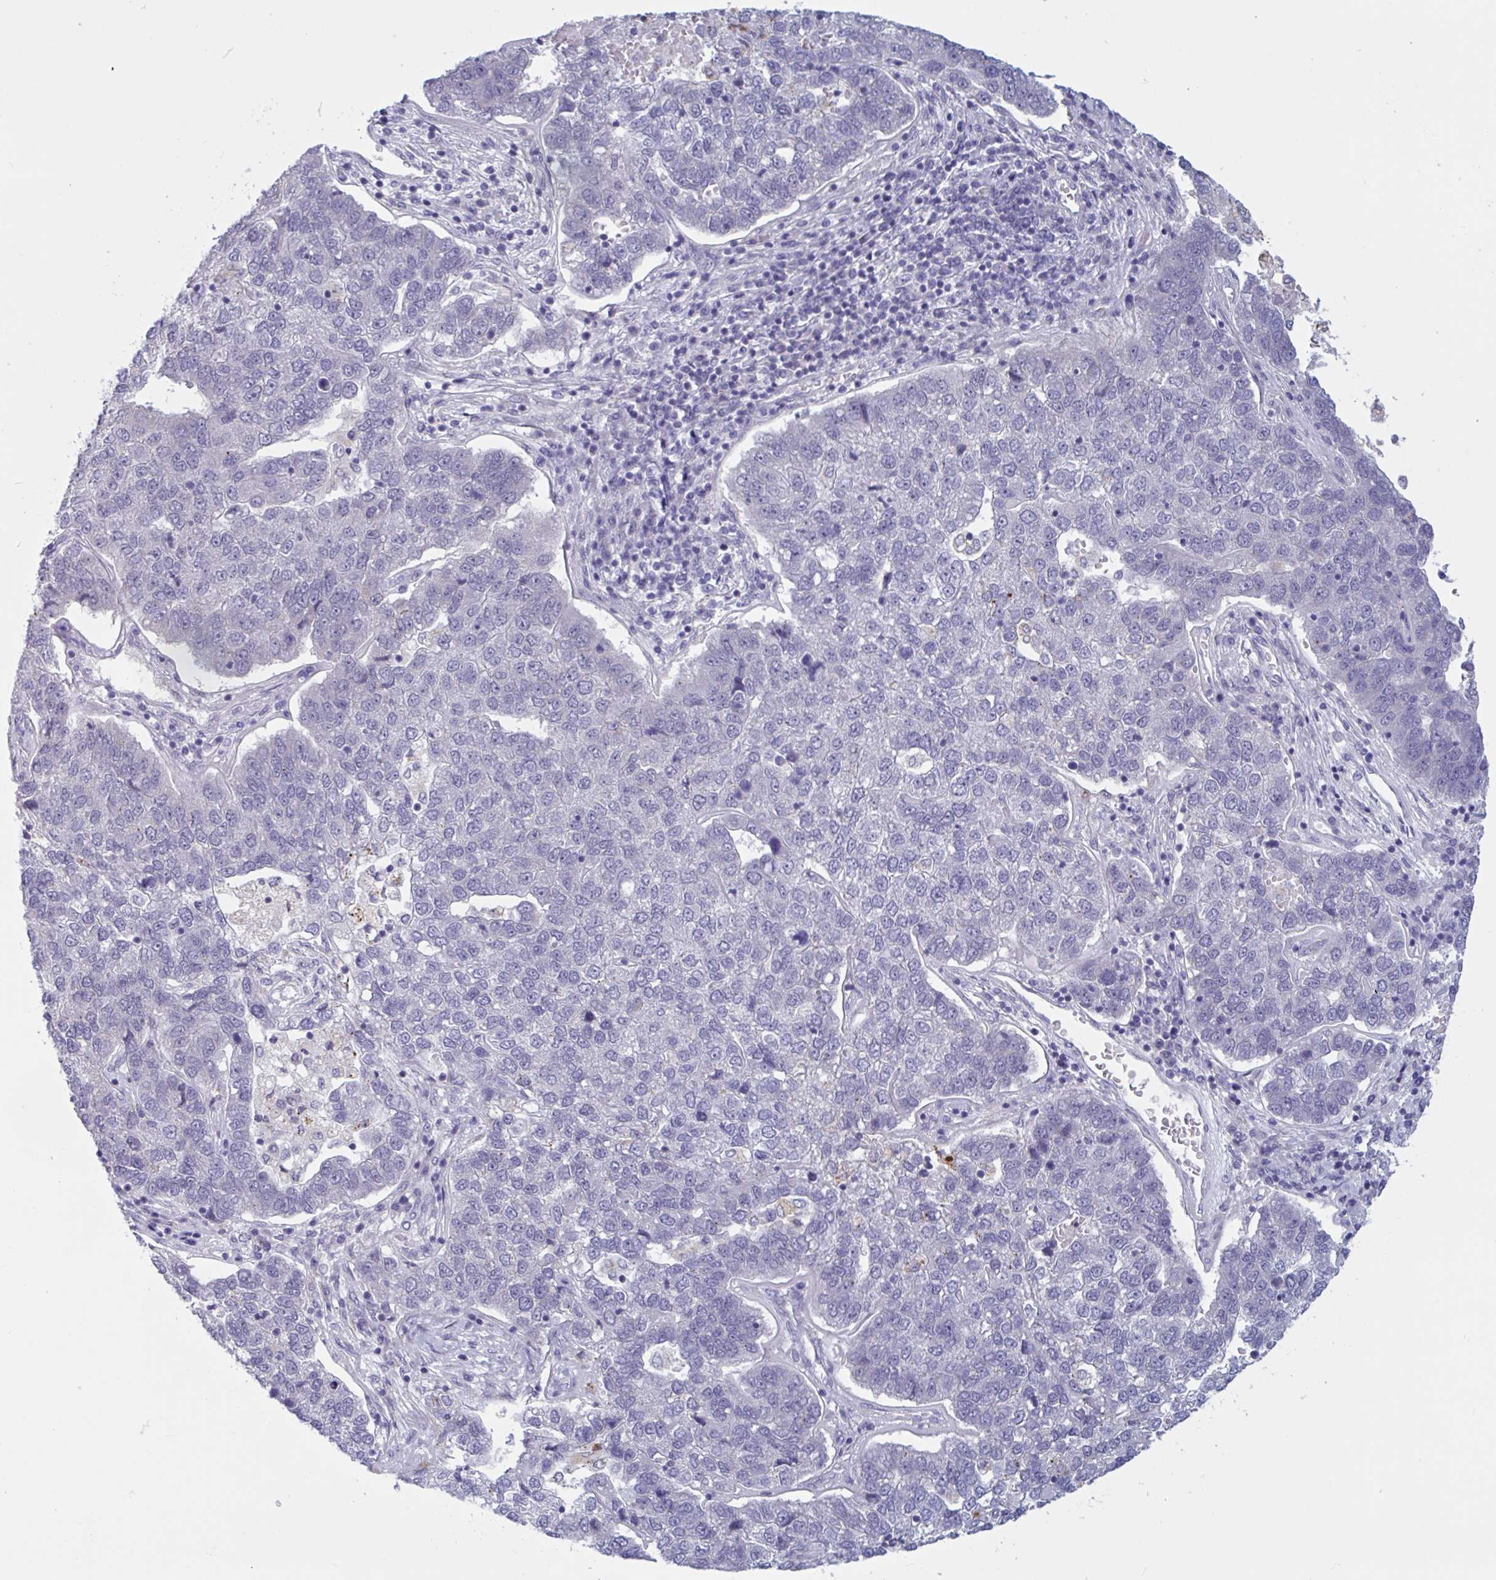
{"staining": {"intensity": "negative", "quantity": "none", "location": "none"}, "tissue": "pancreatic cancer", "cell_type": "Tumor cells", "image_type": "cancer", "snomed": [{"axis": "morphology", "description": "Adenocarcinoma, NOS"}, {"axis": "topography", "description": "Pancreas"}], "caption": "Adenocarcinoma (pancreatic) was stained to show a protein in brown. There is no significant expression in tumor cells.", "gene": "TCEAL8", "patient": {"sex": "female", "age": 61}}